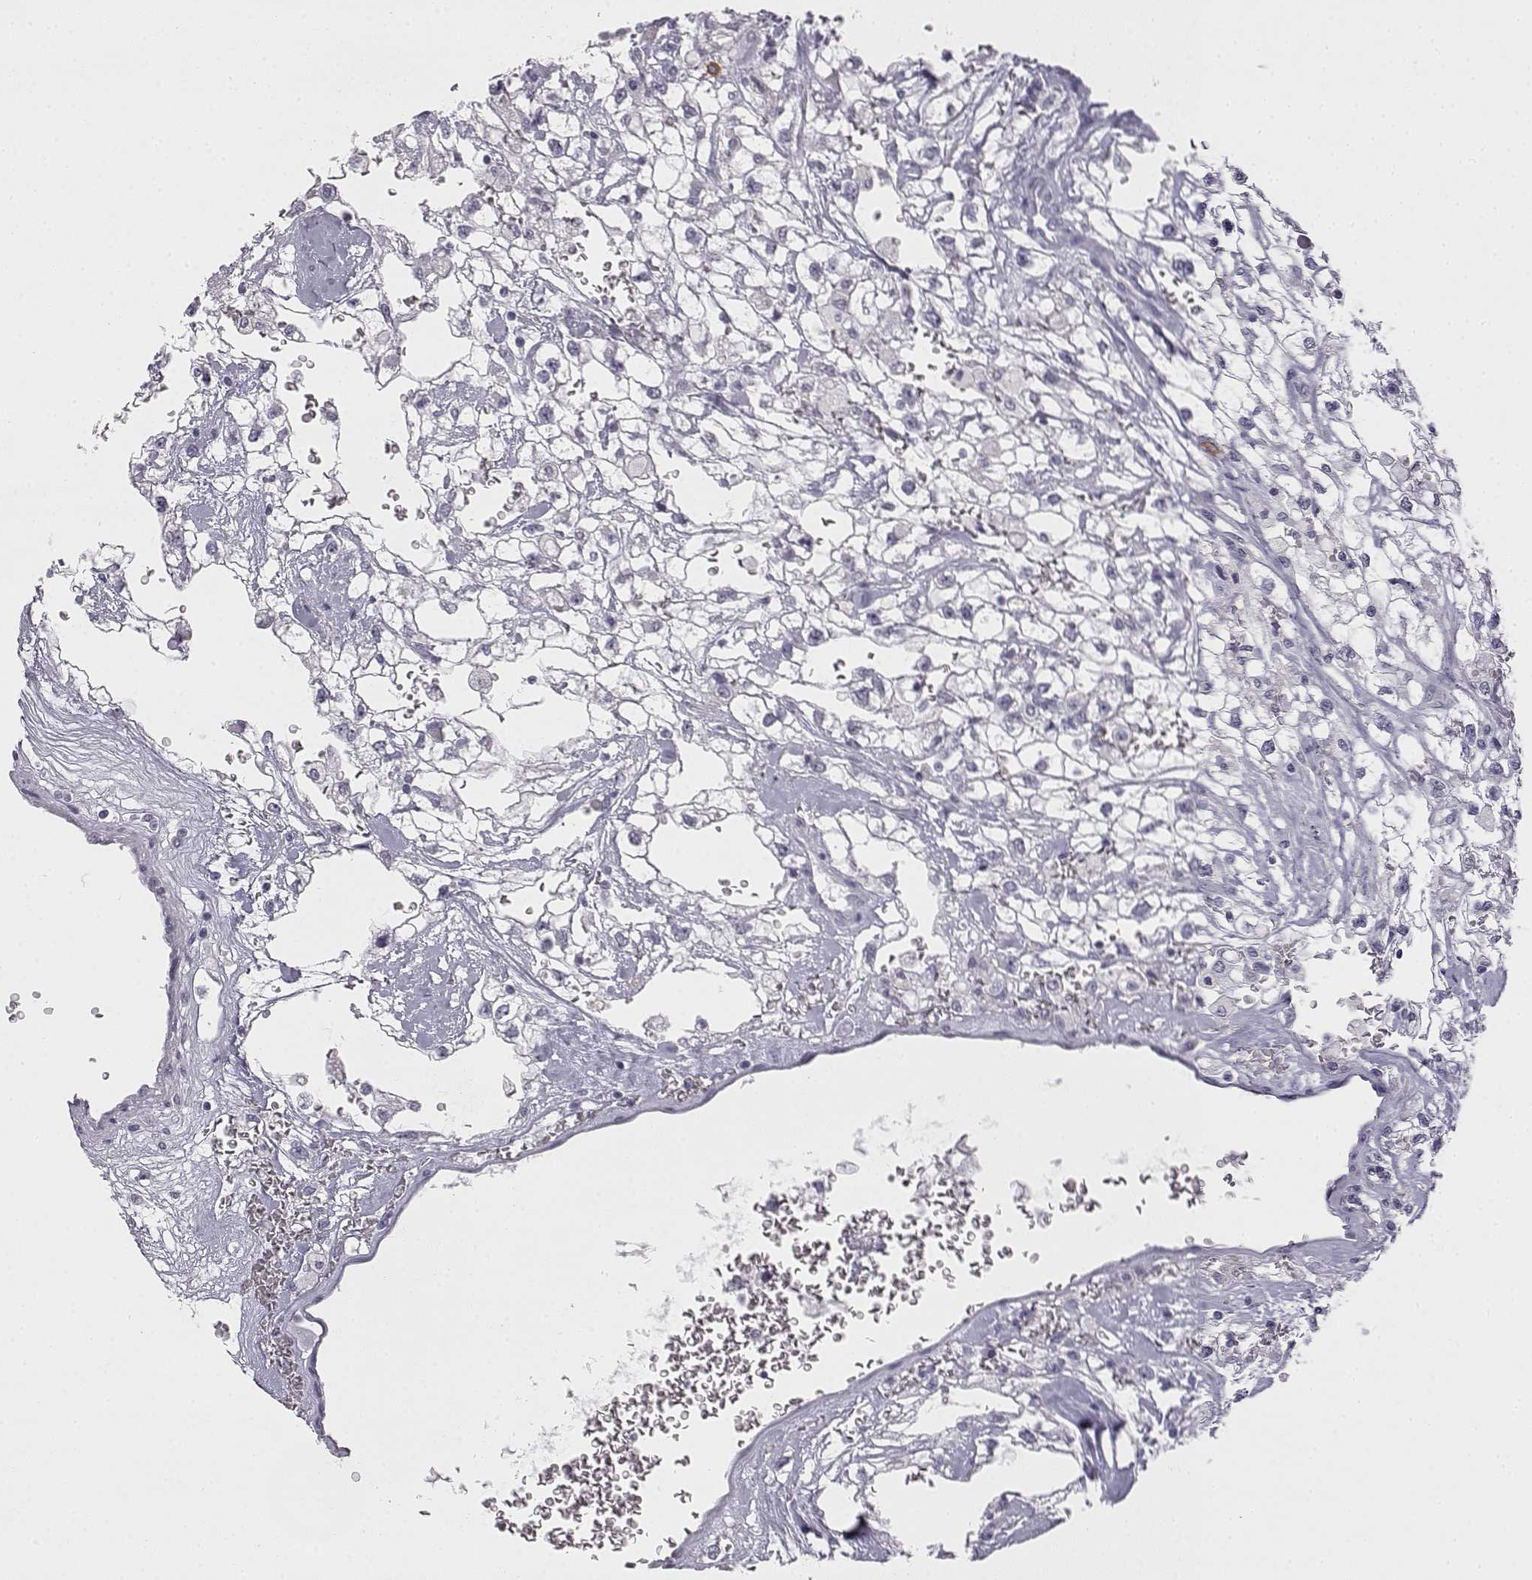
{"staining": {"intensity": "negative", "quantity": "none", "location": "none"}, "tissue": "renal cancer", "cell_type": "Tumor cells", "image_type": "cancer", "snomed": [{"axis": "morphology", "description": "Adenocarcinoma, NOS"}, {"axis": "topography", "description": "Kidney"}], "caption": "Tumor cells show no significant protein positivity in adenocarcinoma (renal).", "gene": "VGF", "patient": {"sex": "male", "age": 59}}